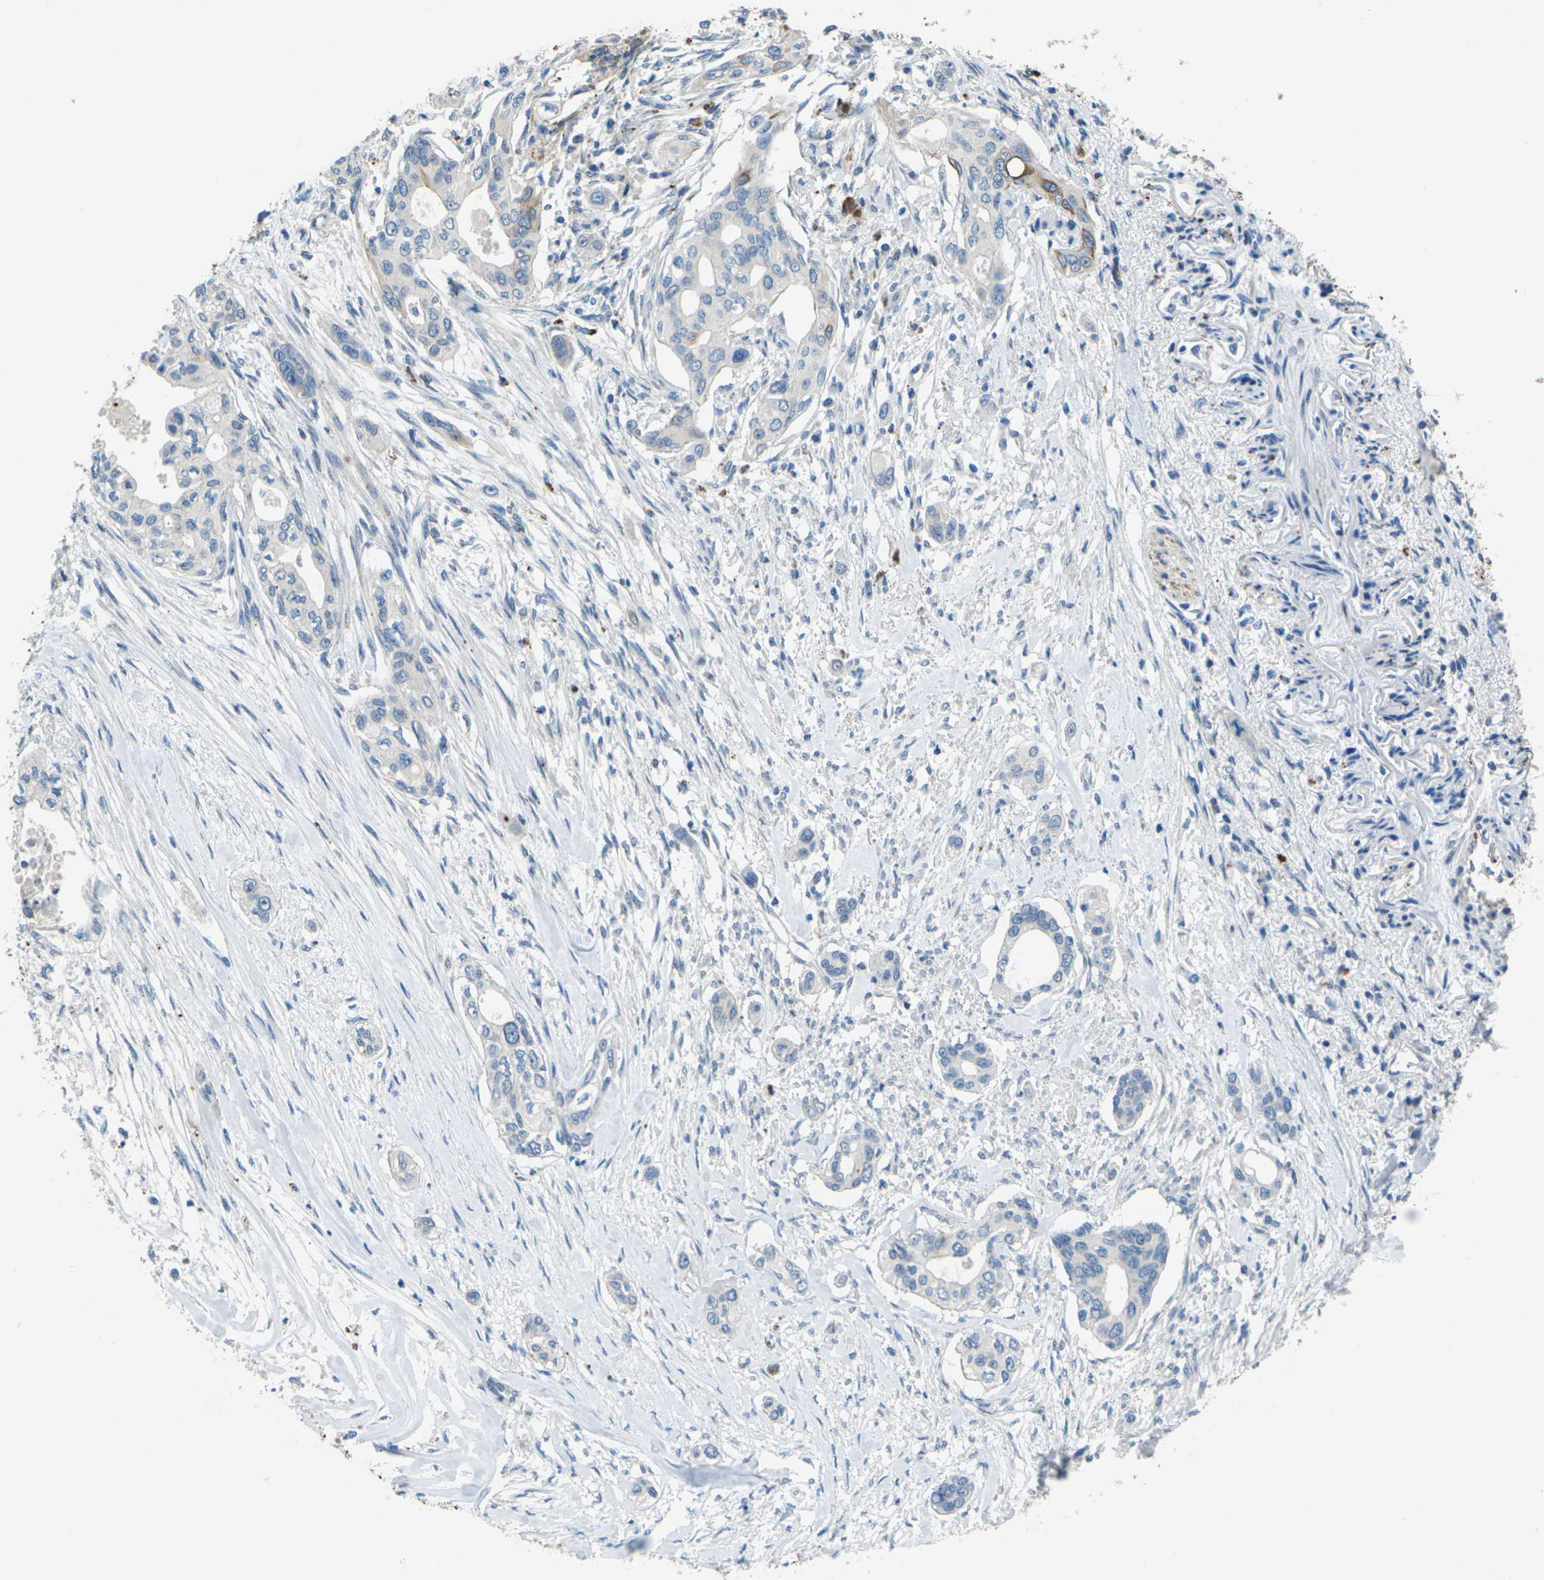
{"staining": {"intensity": "moderate", "quantity": "<25%", "location": "cytoplasmic/membranous"}, "tissue": "pancreatic cancer", "cell_type": "Tumor cells", "image_type": "cancer", "snomed": [{"axis": "morphology", "description": "Adenocarcinoma, NOS"}, {"axis": "topography", "description": "Pancreas"}], "caption": "The photomicrograph exhibits a brown stain indicating the presence of a protein in the cytoplasmic/membranous of tumor cells in pancreatic adenocarcinoma.", "gene": "SIGLEC14", "patient": {"sex": "female", "age": 60}}